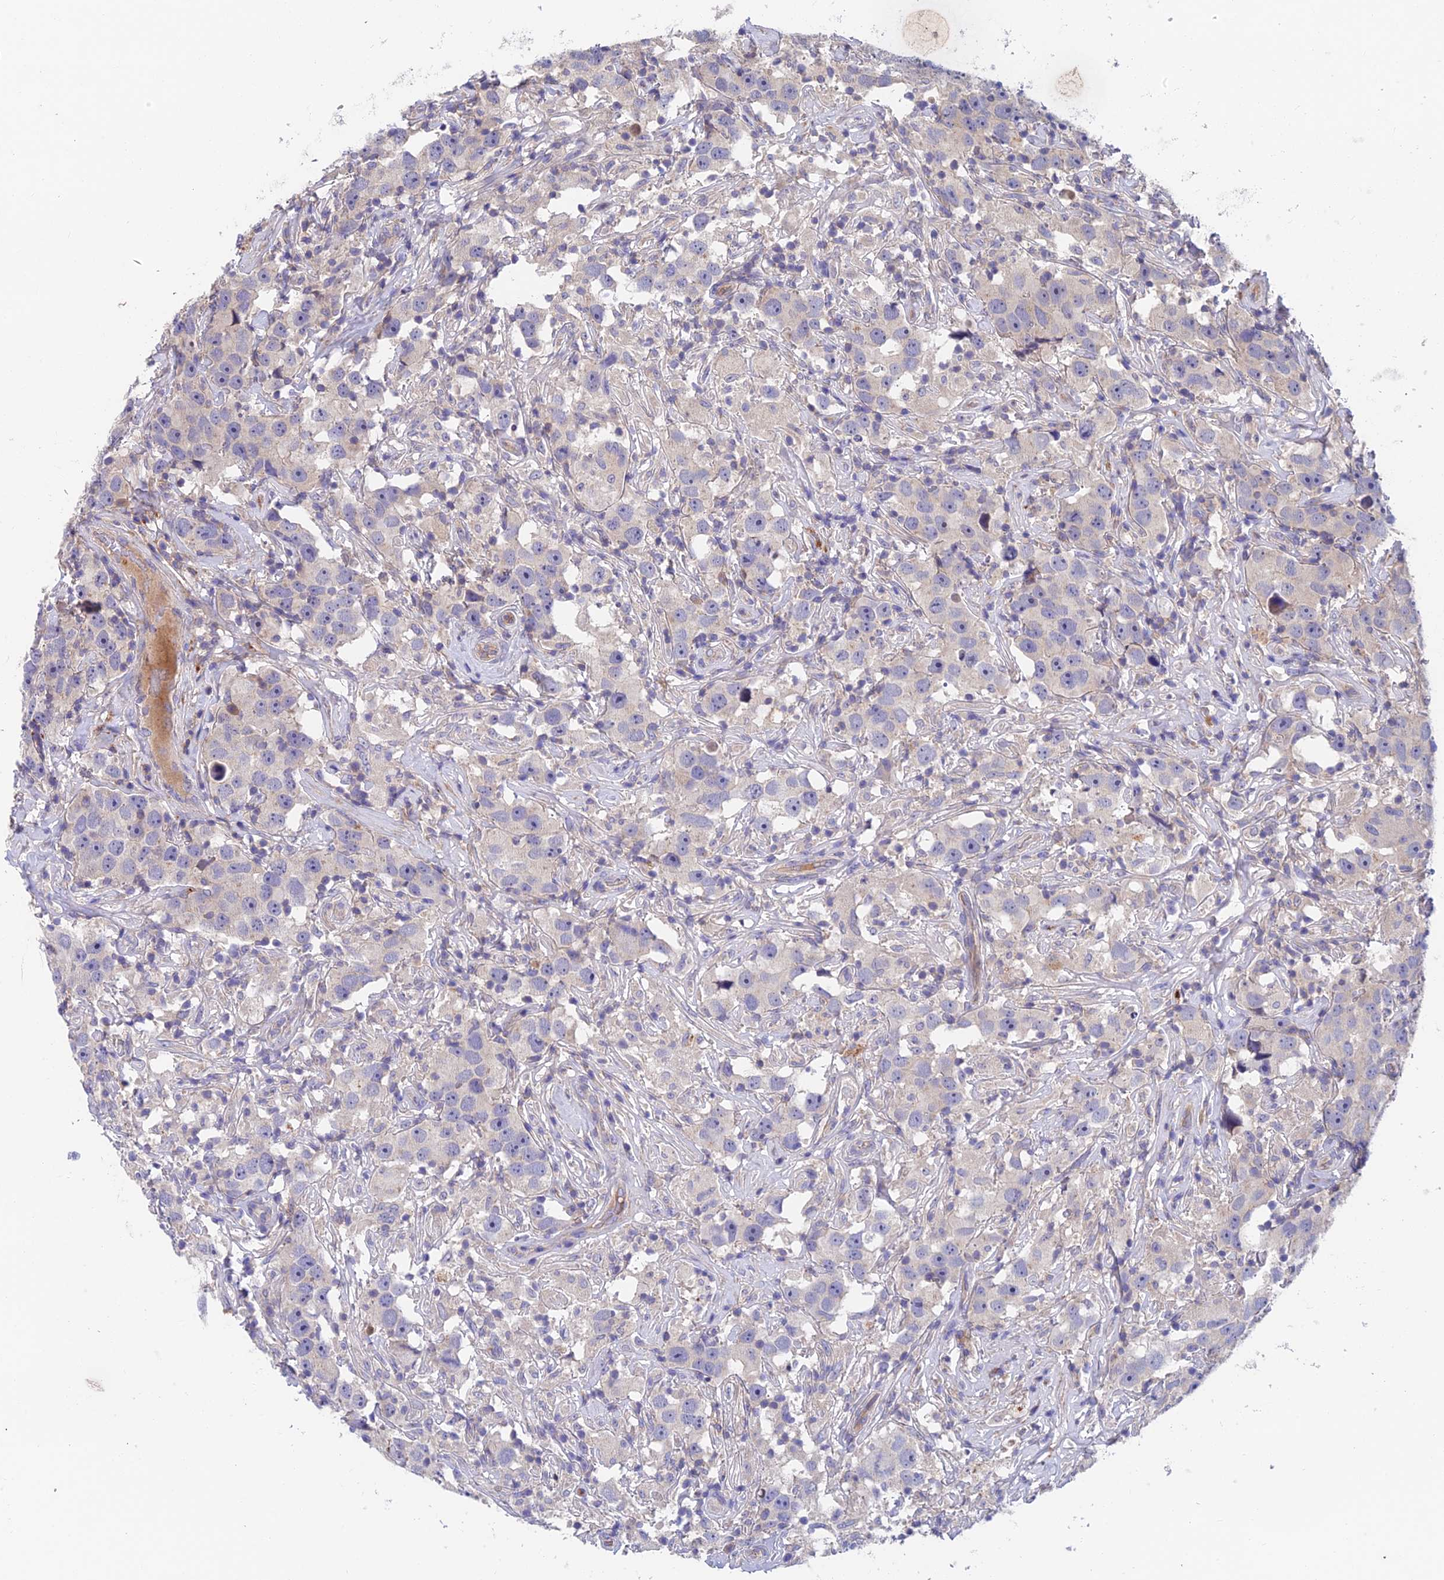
{"staining": {"intensity": "negative", "quantity": "none", "location": "none"}, "tissue": "testis cancer", "cell_type": "Tumor cells", "image_type": "cancer", "snomed": [{"axis": "morphology", "description": "Seminoma, NOS"}, {"axis": "topography", "description": "Testis"}], "caption": "The IHC histopathology image has no significant staining in tumor cells of testis seminoma tissue.", "gene": "ADAMTS13", "patient": {"sex": "male", "age": 49}}